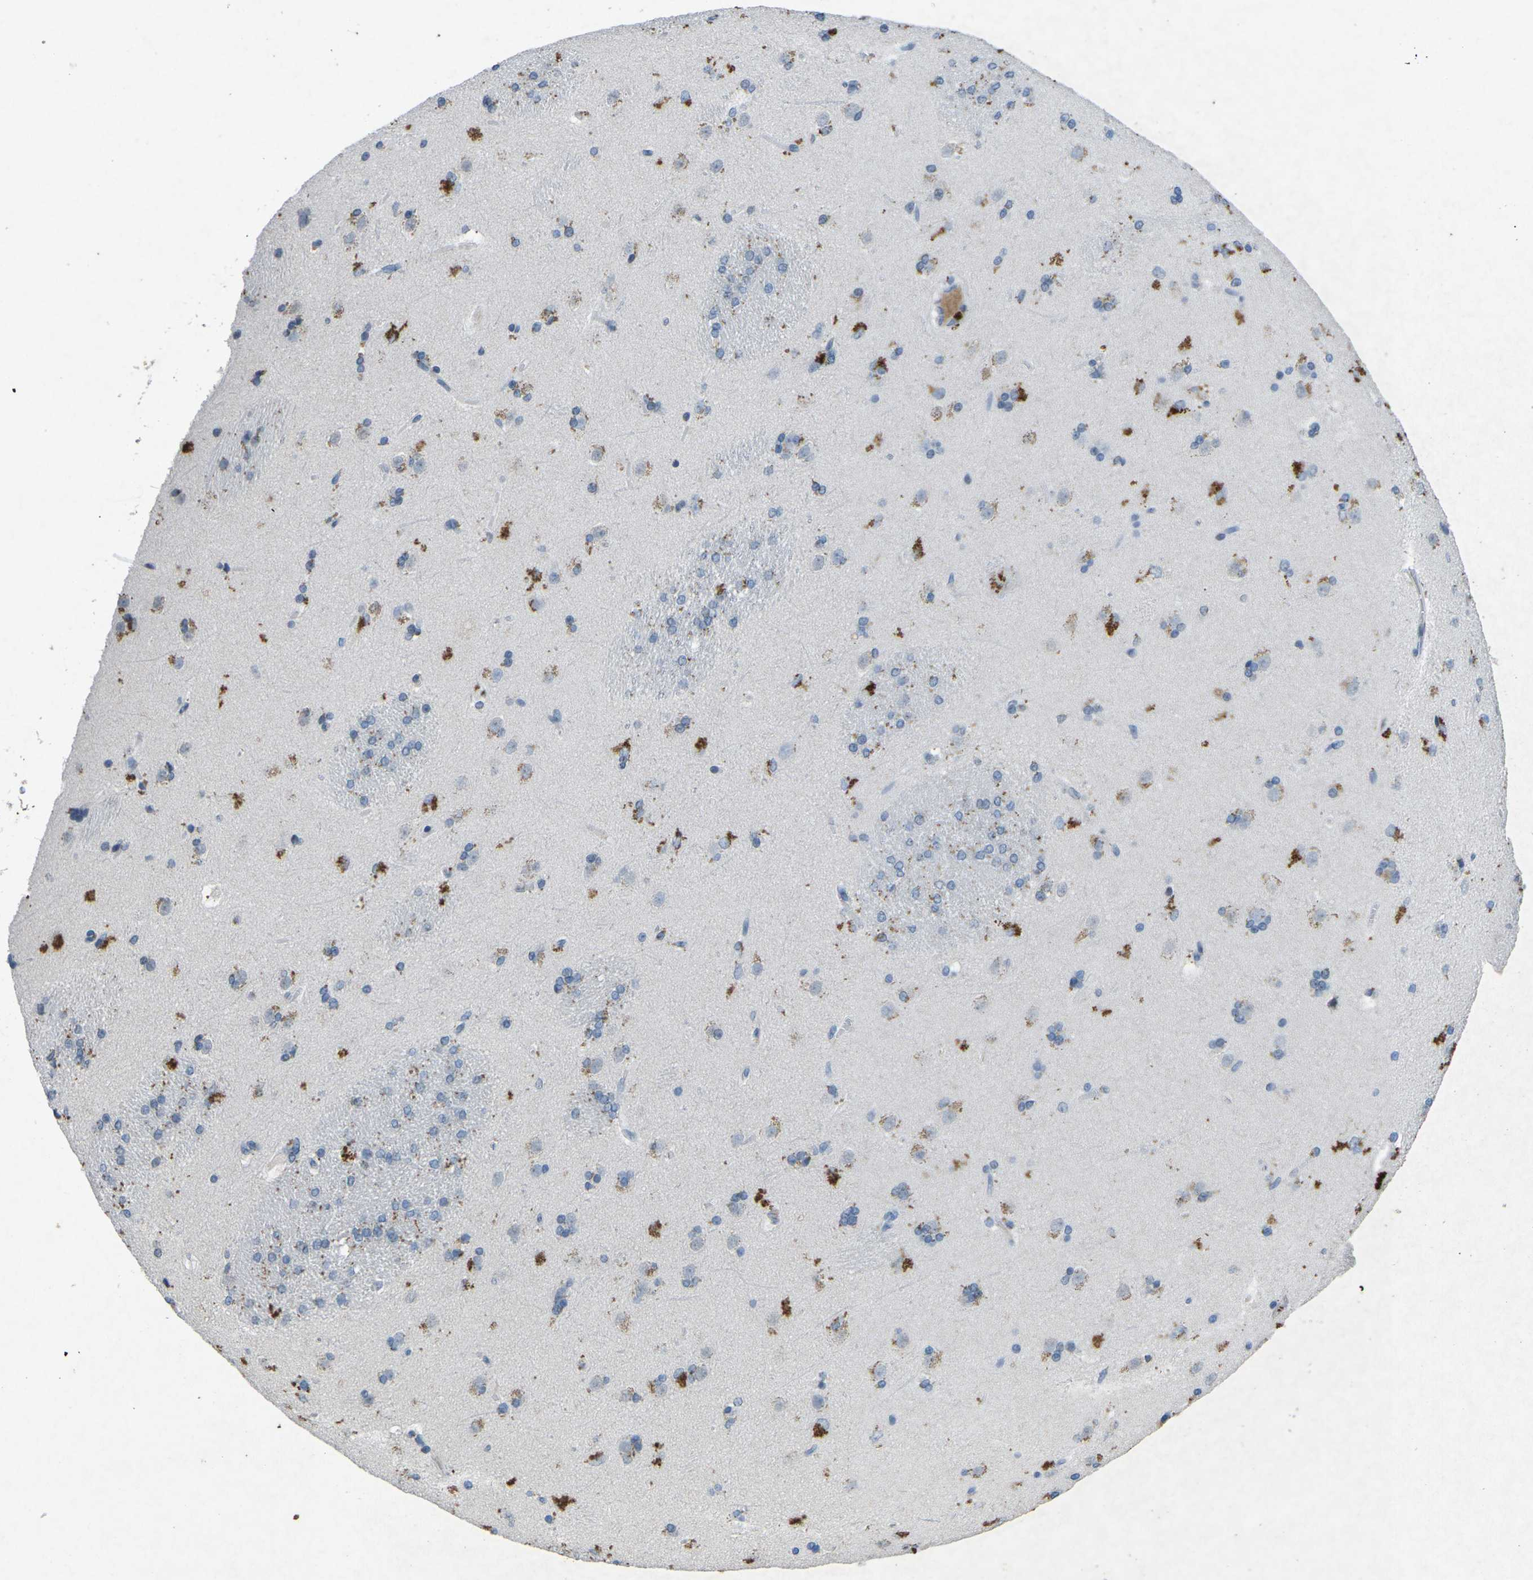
{"staining": {"intensity": "moderate", "quantity": "25%-75%", "location": "cytoplasmic/membranous"}, "tissue": "caudate", "cell_type": "Glial cells", "image_type": "normal", "snomed": [{"axis": "morphology", "description": "Normal tissue, NOS"}, {"axis": "topography", "description": "Lateral ventricle wall"}], "caption": "Normal caudate demonstrates moderate cytoplasmic/membranous expression in approximately 25%-75% of glial cells The staining is performed using DAB brown chromogen to label protein expression. The nuclei are counter-stained blue using hematoxylin..", "gene": "A1BG", "patient": {"sex": "female", "age": 19}}